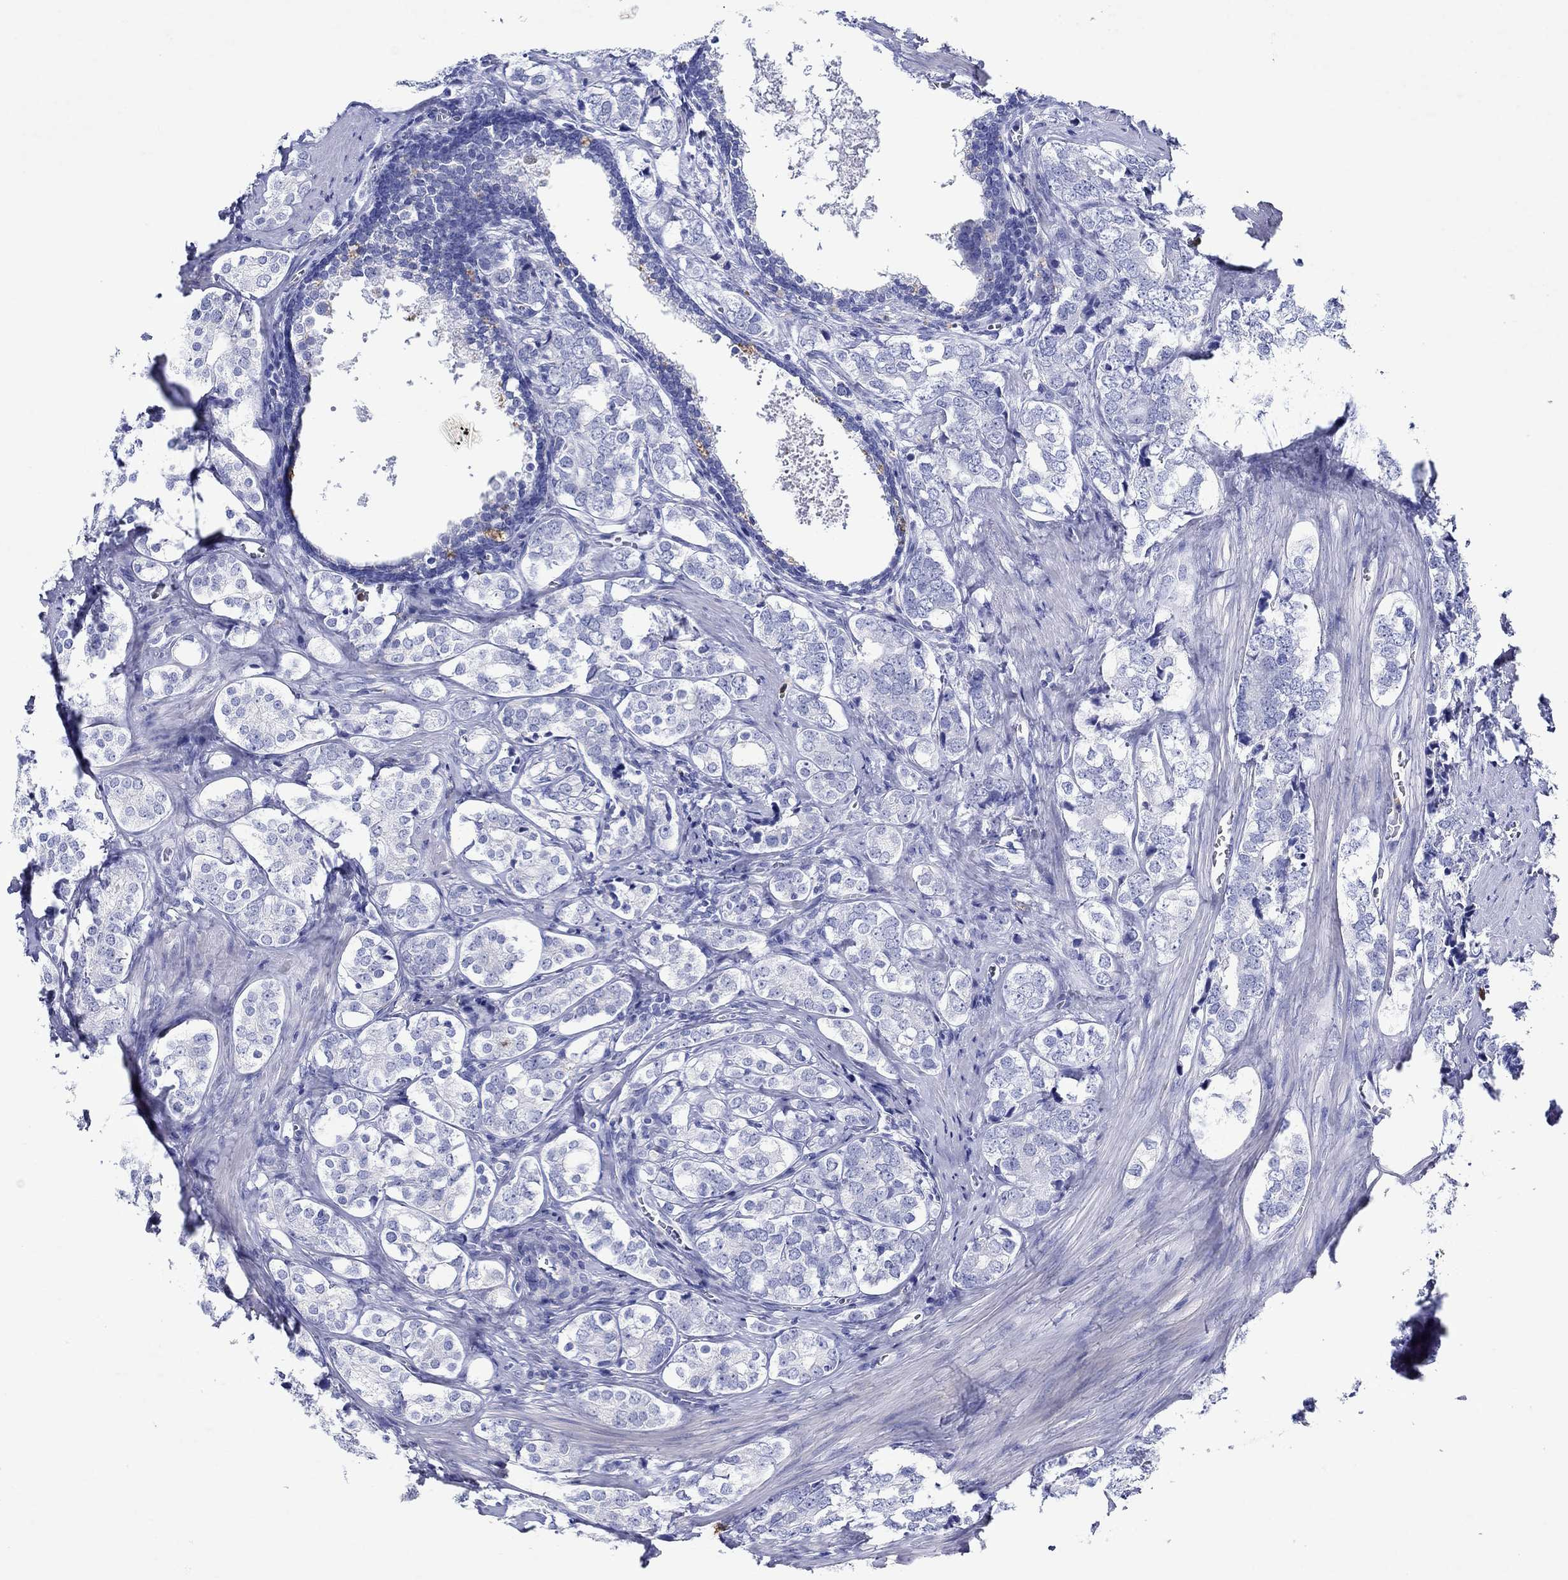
{"staining": {"intensity": "negative", "quantity": "none", "location": "none"}, "tissue": "prostate cancer", "cell_type": "Tumor cells", "image_type": "cancer", "snomed": [{"axis": "morphology", "description": "Adenocarcinoma, NOS"}, {"axis": "topography", "description": "Prostate and seminal vesicle, NOS"}], "caption": "This micrograph is of adenocarcinoma (prostate) stained with immunohistochemistry to label a protein in brown with the nuclei are counter-stained blue. There is no staining in tumor cells.", "gene": "EPX", "patient": {"sex": "male", "age": 63}}